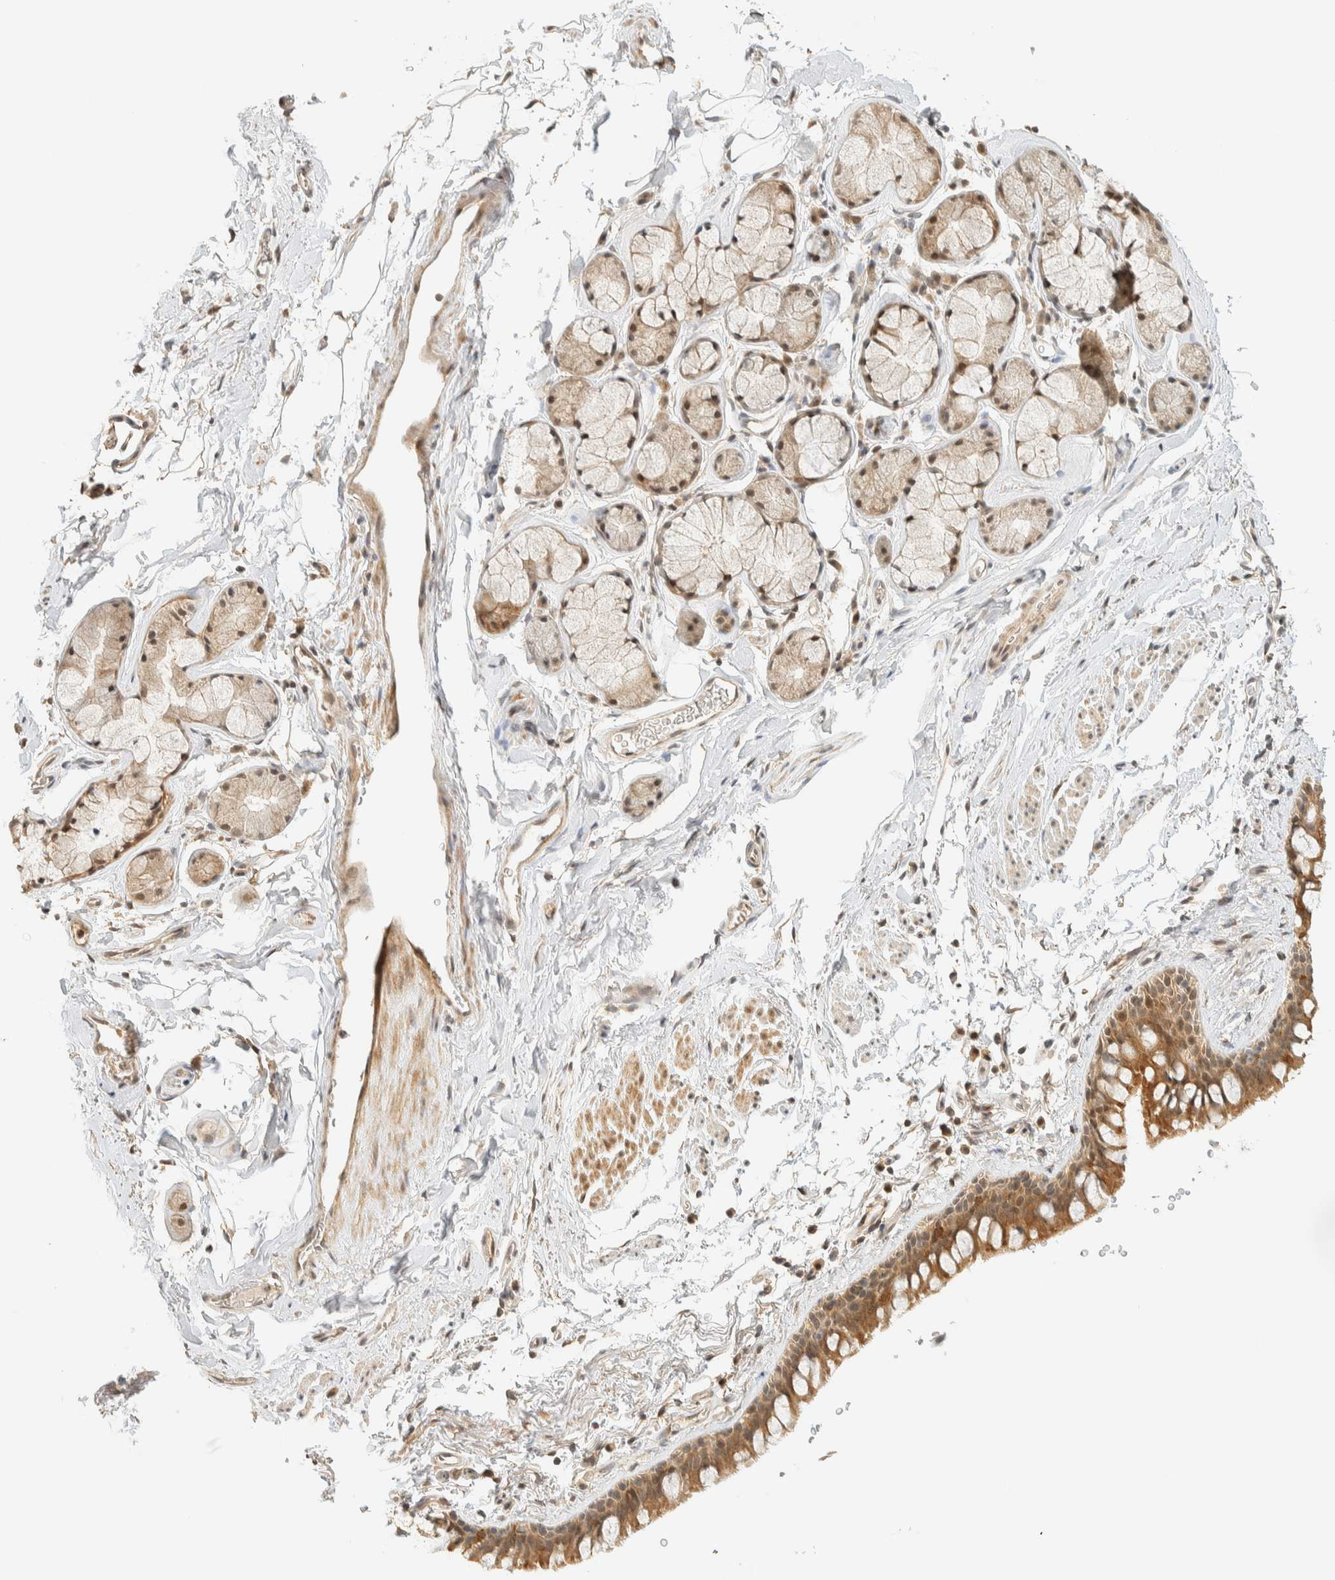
{"staining": {"intensity": "moderate", "quantity": ">75%", "location": "cytoplasmic/membranous"}, "tissue": "bronchus", "cell_type": "Respiratory epithelial cells", "image_type": "normal", "snomed": [{"axis": "morphology", "description": "Normal tissue, NOS"}, {"axis": "topography", "description": "Cartilage tissue"}, {"axis": "topography", "description": "Bronchus"}, {"axis": "topography", "description": "Lung"}], "caption": "Protein staining of benign bronchus shows moderate cytoplasmic/membranous positivity in about >75% of respiratory epithelial cells. (DAB (3,3'-diaminobenzidine) = brown stain, brightfield microscopy at high magnification).", "gene": "KIFAP3", "patient": {"sex": "male", "age": 64}}